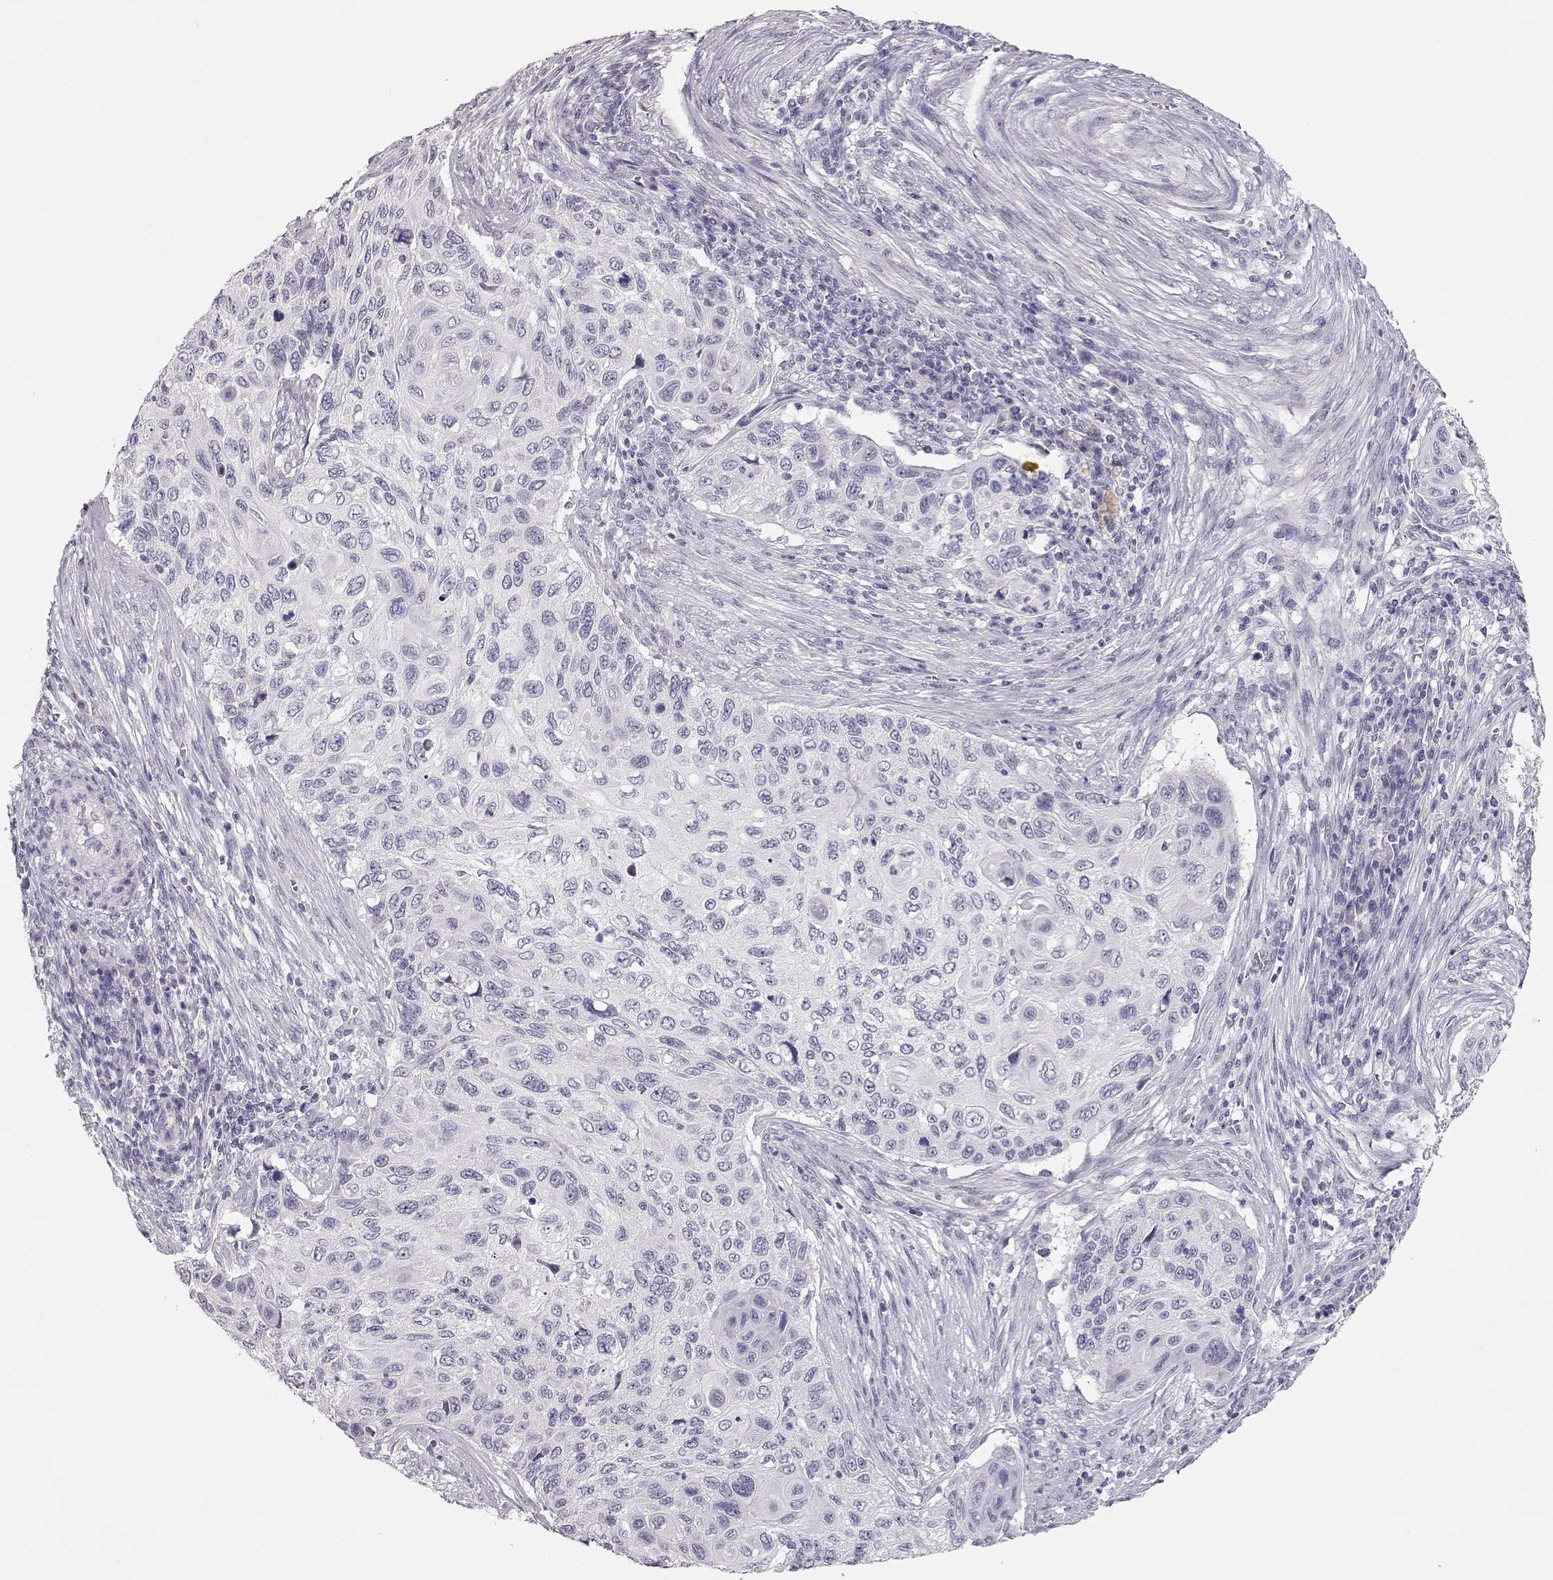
{"staining": {"intensity": "negative", "quantity": "none", "location": "none"}, "tissue": "cervical cancer", "cell_type": "Tumor cells", "image_type": "cancer", "snomed": [{"axis": "morphology", "description": "Squamous cell carcinoma, NOS"}, {"axis": "topography", "description": "Cervix"}], "caption": "The histopathology image demonstrates no staining of tumor cells in cervical cancer (squamous cell carcinoma).", "gene": "MAGEC1", "patient": {"sex": "female", "age": 70}}